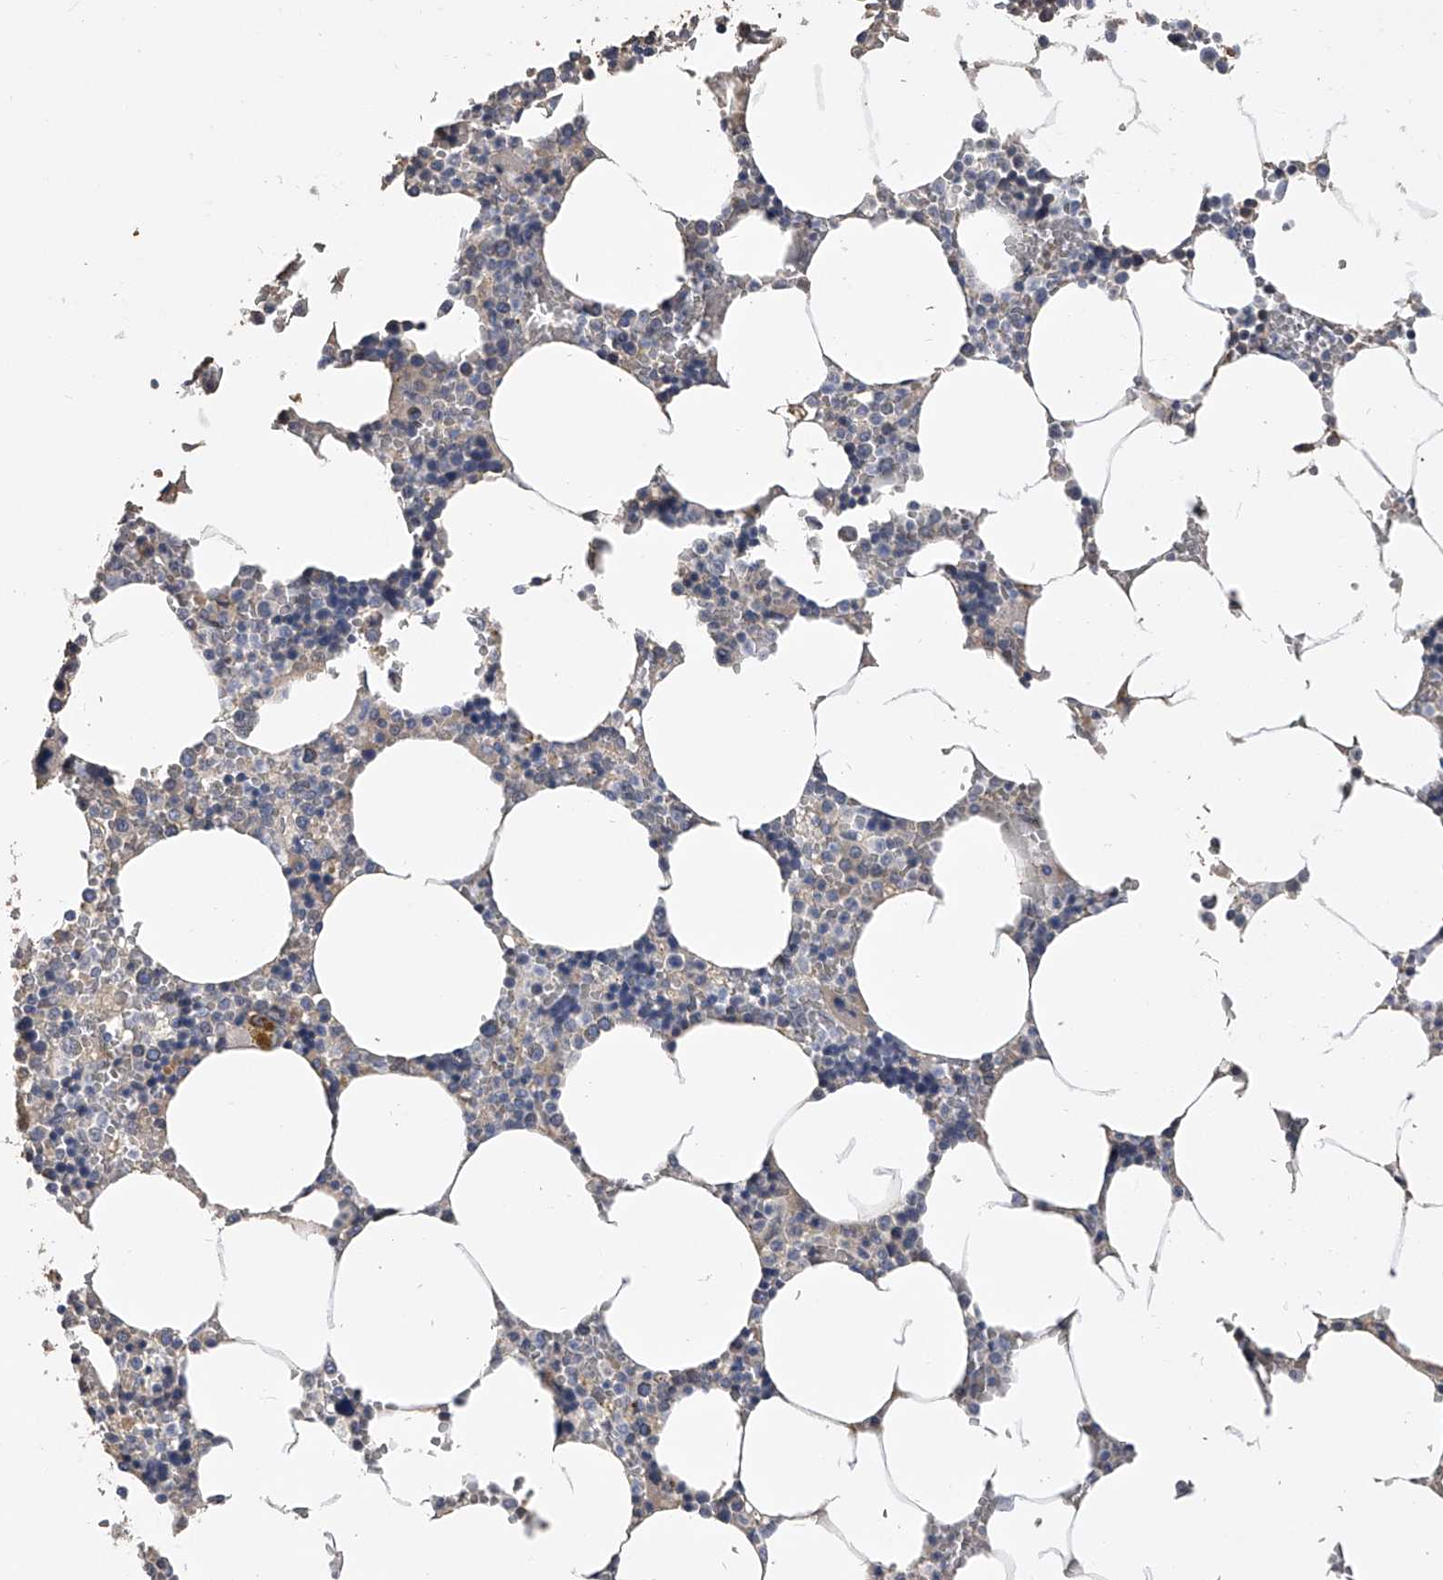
{"staining": {"intensity": "weak", "quantity": "<25%", "location": "cytoplasmic/membranous"}, "tissue": "bone marrow", "cell_type": "Hematopoietic cells", "image_type": "normal", "snomed": [{"axis": "morphology", "description": "Normal tissue, NOS"}, {"axis": "topography", "description": "Bone marrow"}], "caption": "Hematopoietic cells are negative for protein expression in benign human bone marrow. Brightfield microscopy of immunohistochemistry stained with DAB (brown) and hematoxylin (blue), captured at high magnification.", "gene": "MDN1", "patient": {"sex": "male", "age": 70}}